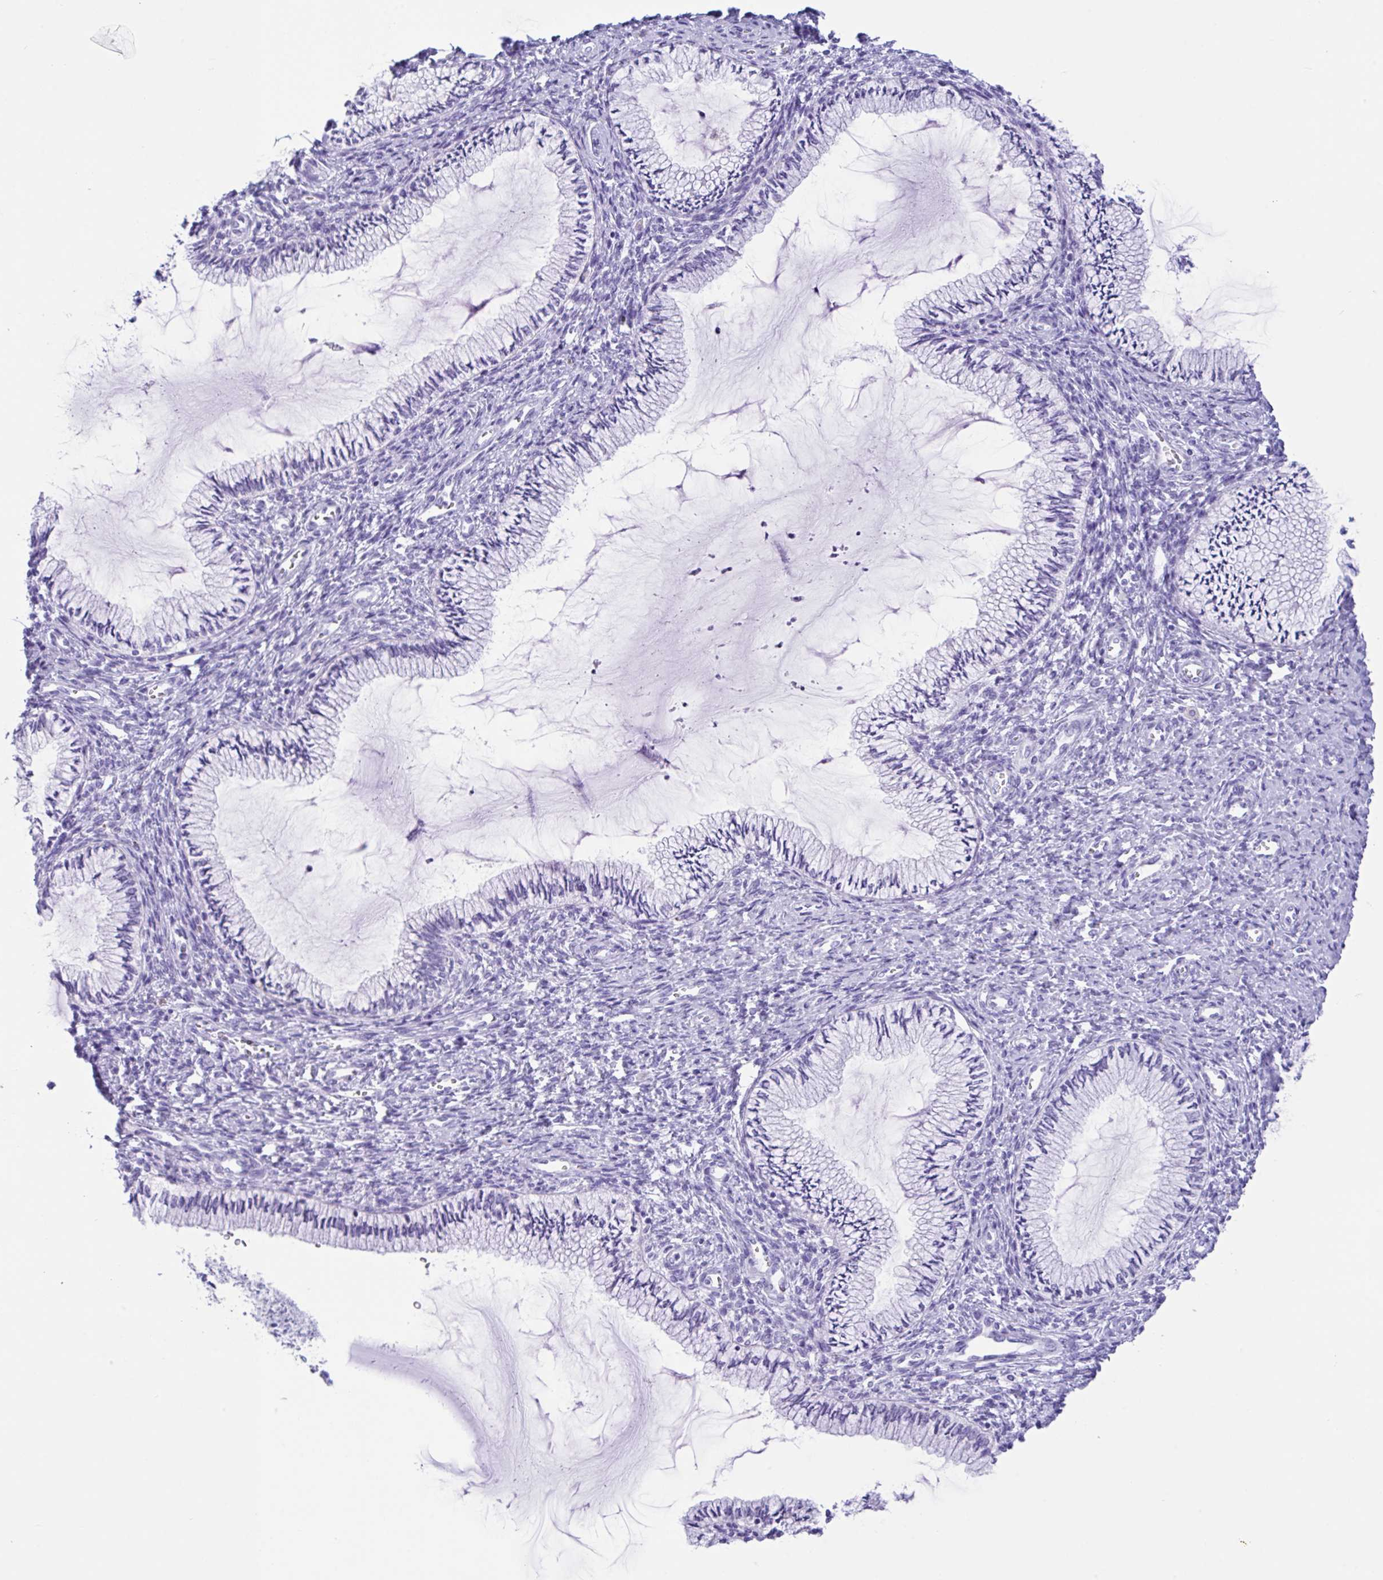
{"staining": {"intensity": "negative", "quantity": "none", "location": "none"}, "tissue": "cervix", "cell_type": "Glandular cells", "image_type": "normal", "snomed": [{"axis": "morphology", "description": "Normal tissue, NOS"}, {"axis": "topography", "description": "Cervix"}], "caption": "Image shows no significant protein positivity in glandular cells of unremarkable cervix. The staining is performed using DAB brown chromogen with nuclei counter-stained in using hematoxylin.", "gene": "CPA1", "patient": {"sex": "female", "age": 24}}